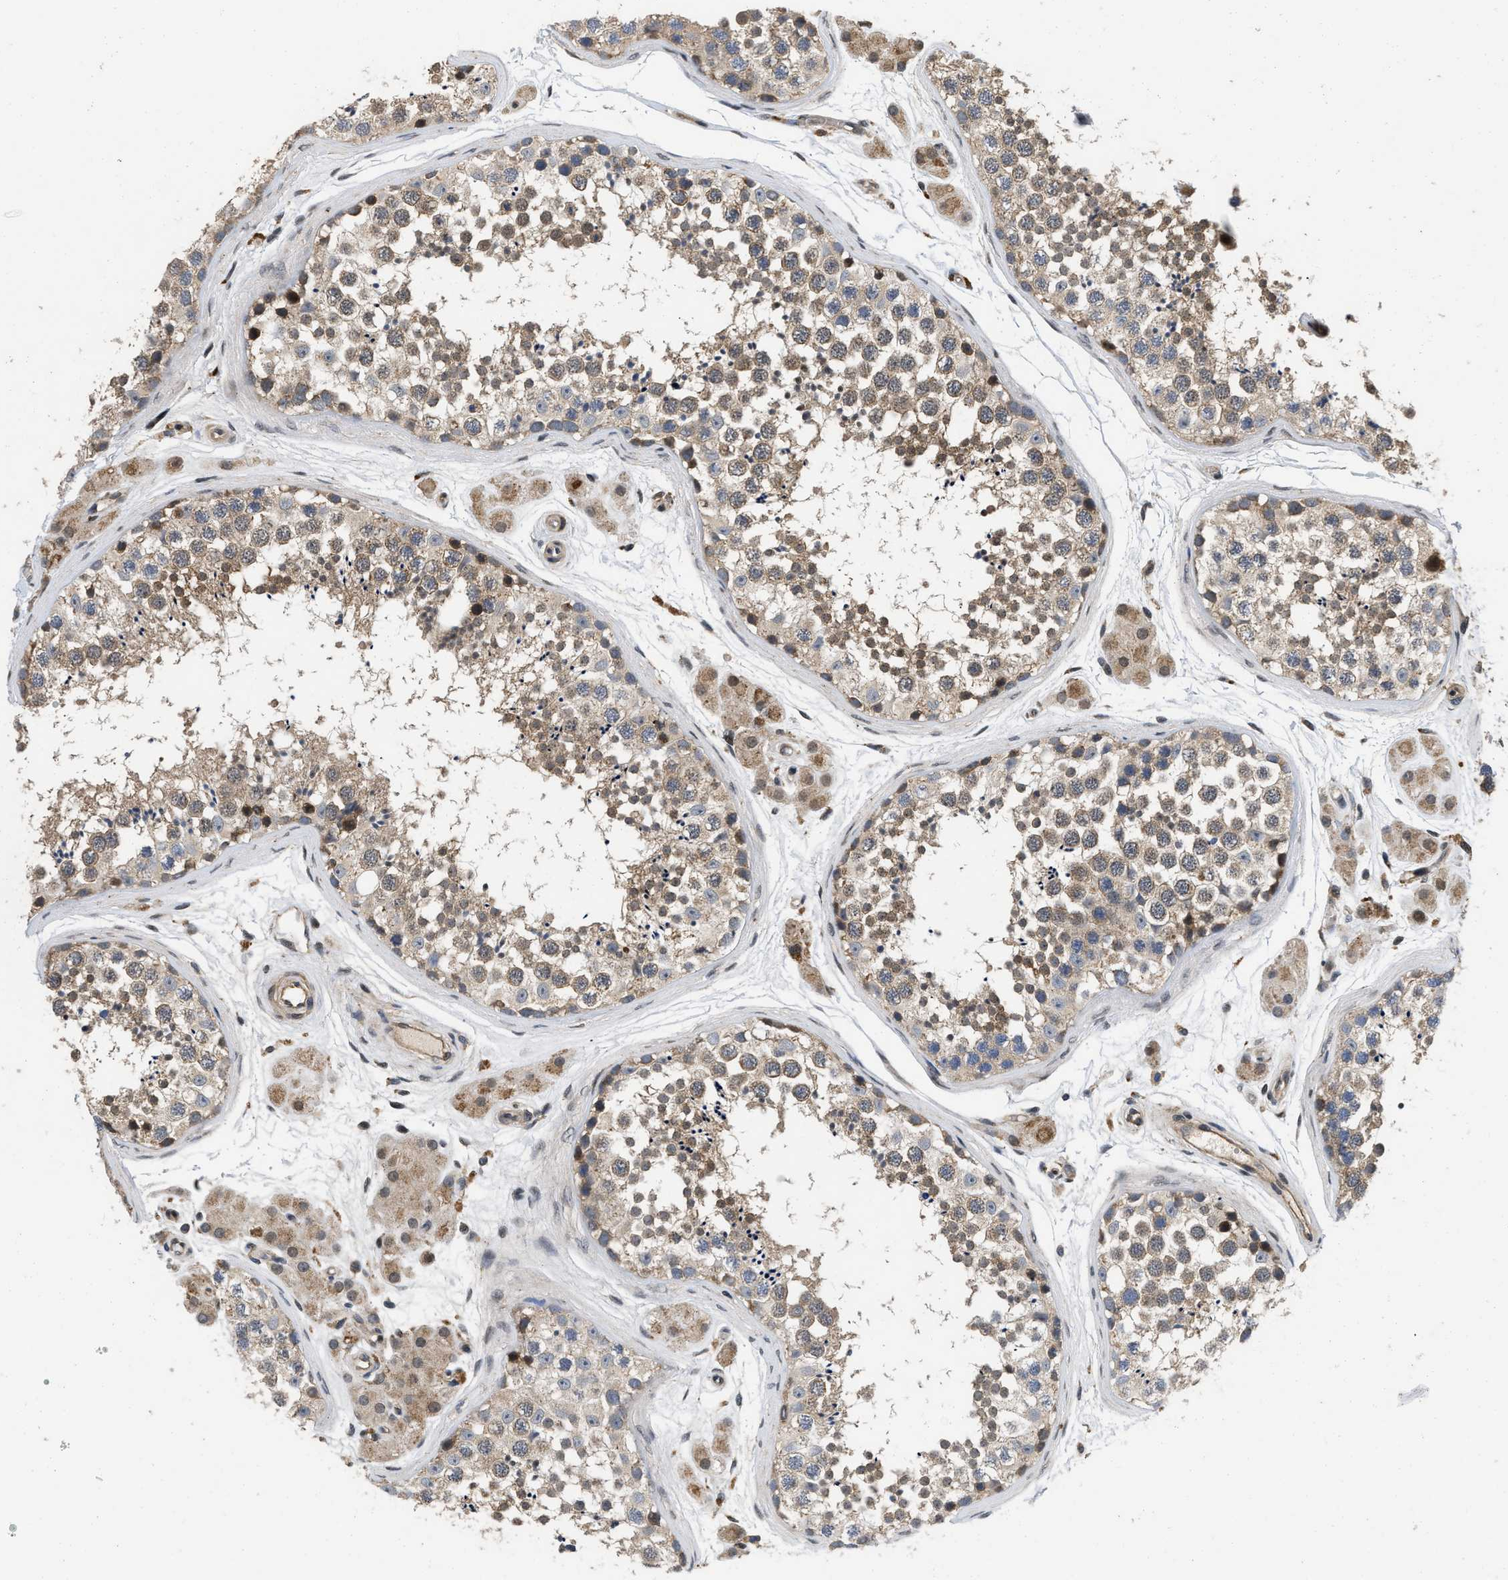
{"staining": {"intensity": "weak", "quantity": ">75%", "location": "cytoplasmic/membranous"}, "tissue": "testis", "cell_type": "Cells in seminiferous ducts", "image_type": "normal", "snomed": [{"axis": "morphology", "description": "Normal tissue, NOS"}, {"axis": "topography", "description": "Testis"}], "caption": "Protein expression analysis of benign human testis reveals weak cytoplasmic/membranous positivity in approximately >75% of cells in seminiferous ducts.", "gene": "PRDM14", "patient": {"sex": "male", "age": 56}}